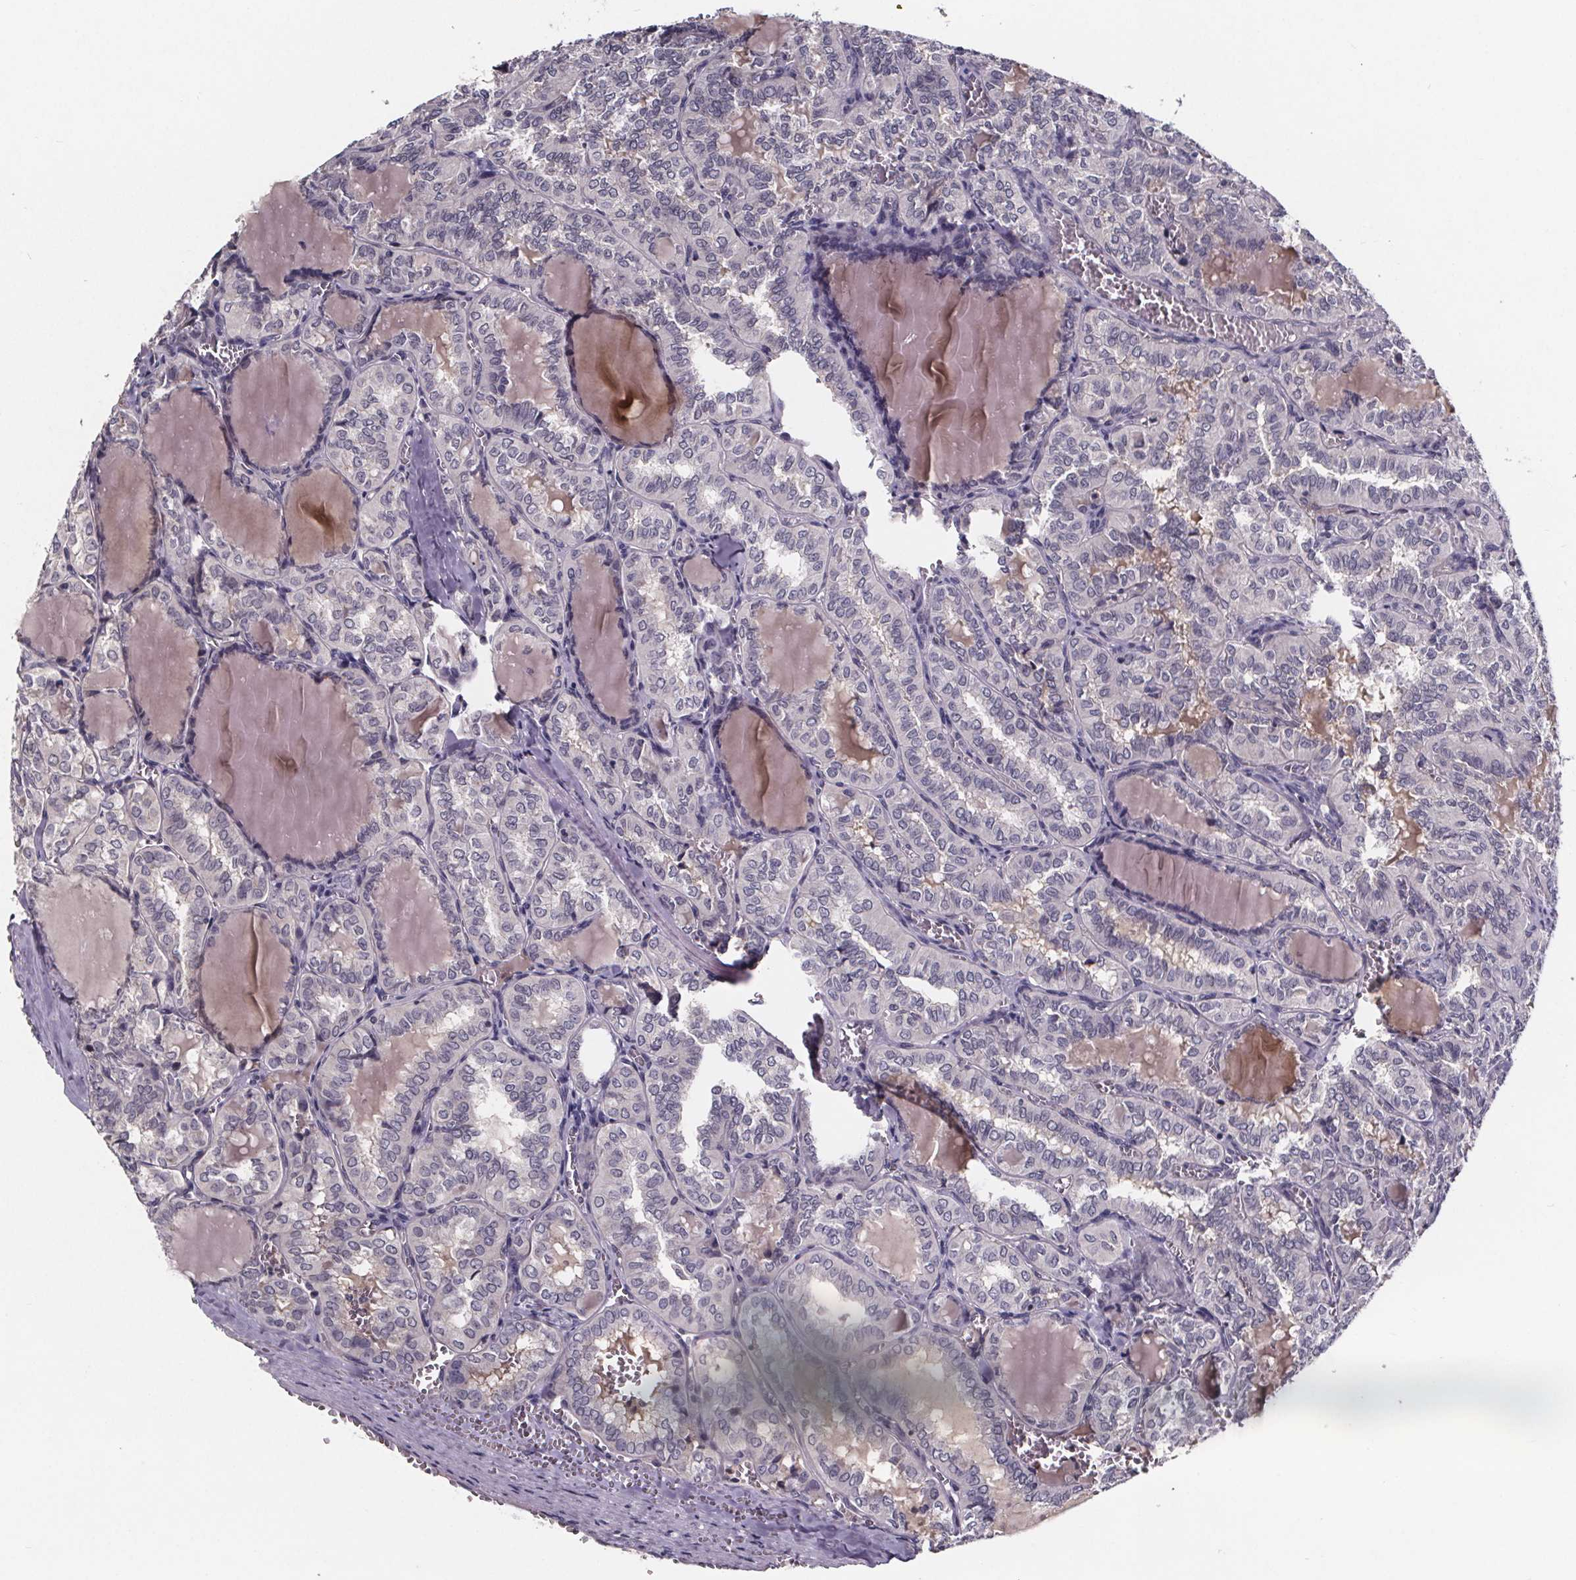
{"staining": {"intensity": "negative", "quantity": "none", "location": "none"}, "tissue": "thyroid cancer", "cell_type": "Tumor cells", "image_type": "cancer", "snomed": [{"axis": "morphology", "description": "Papillary adenocarcinoma, NOS"}, {"axis": "topography", "description": "Thyroid gland"}], "caption": "DAB immunohistochemical staining of human thyroid papillary adenocarcinoma shows no significant positivity in tumor cells. (DAB IHC with hematoxylin counter stain).", "gene": "NPHP4", "patient": {"sex": "female", "age": 41}}